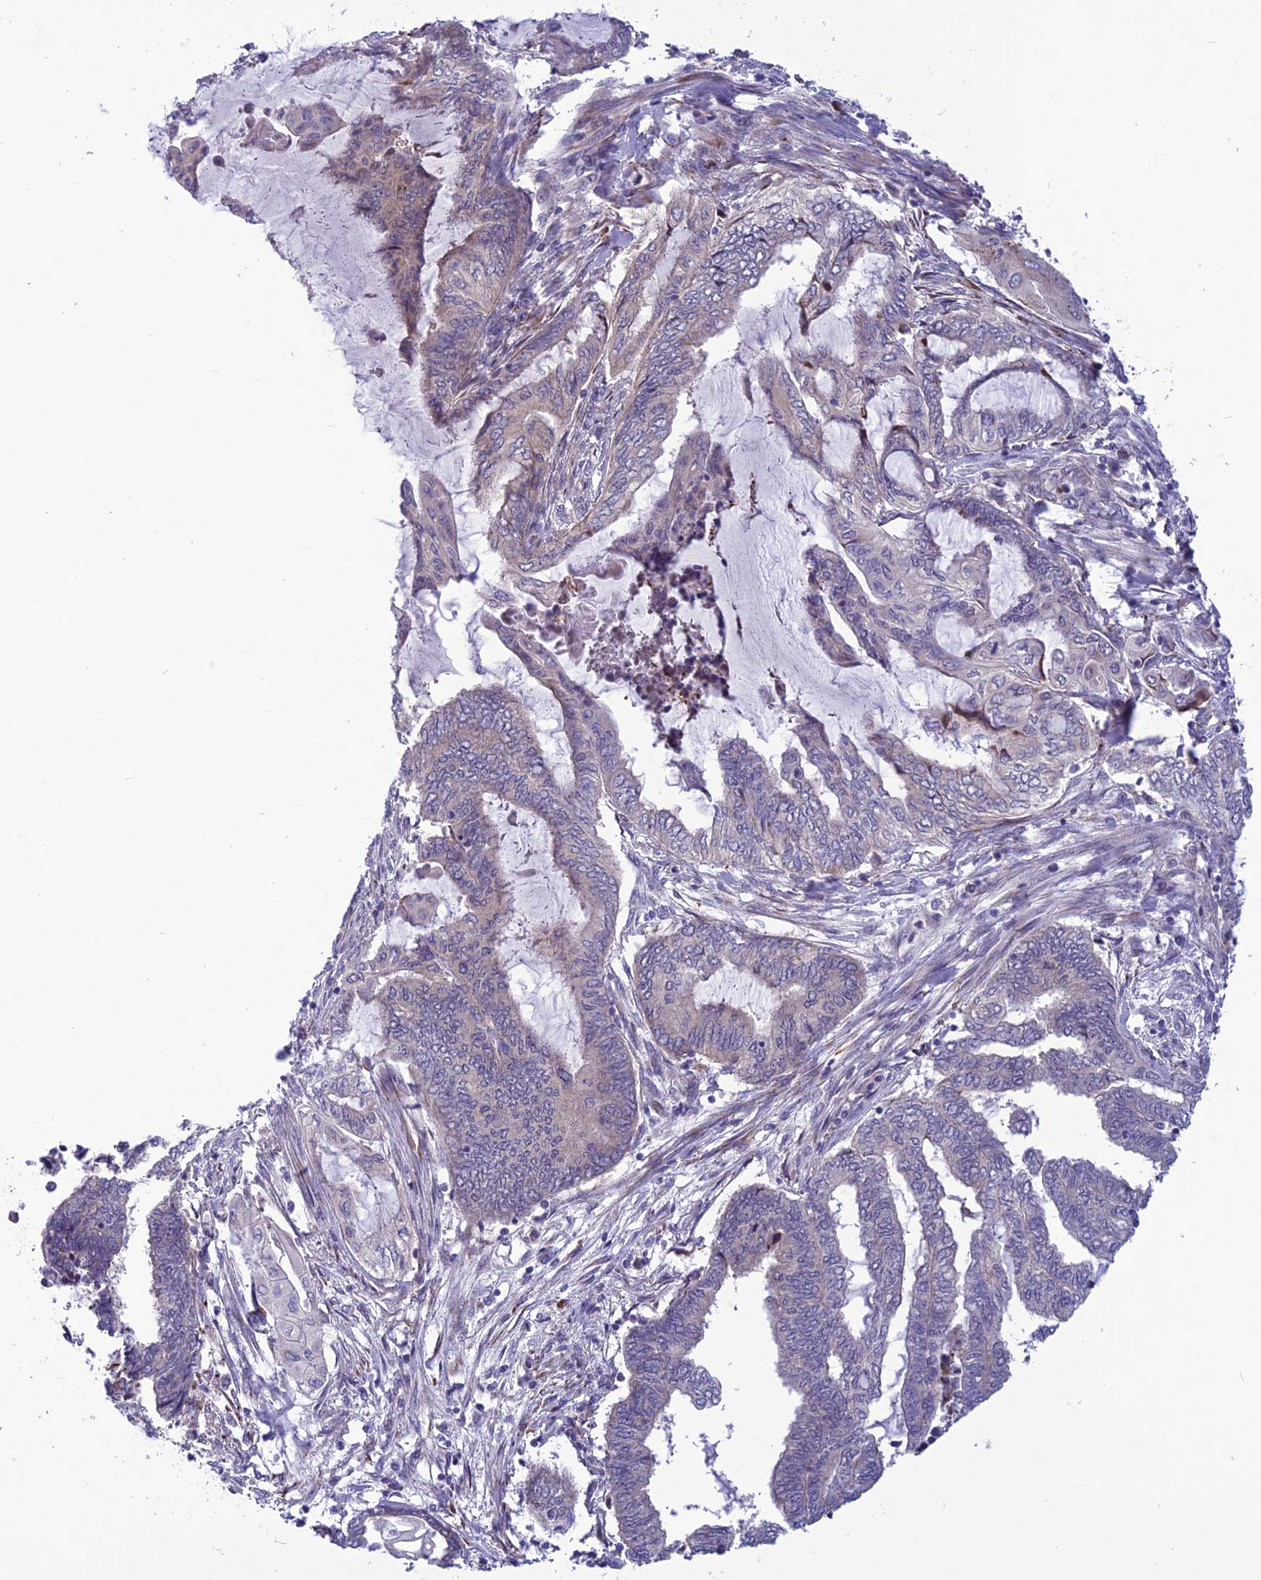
{"staining": {"intensity": "negative", "quantity": "none", "location": "none"}, "tissue": "endometrial cancer", "cell_type": "Tumor cells", "image_type": "cancer", "snomed": [{"axis": "morphology", "description": "Adenocarcinoma, NOS"}, {"axis": "topography", "description": "Uterus"}, {"axis": "topography", "description": "Endometrium"}], "caption": "The immunohistochemistry (IHC) image has no significant staining in tumor cells of endometrial adenocarcinoma tissue. Brightfield microscopy of immunohistochemistry (IHC) stained with DAB (brown) and hematoxylin (blue), captured at high magnification.", "gene": "PSMF1", "patient": {"sex": "female", "age": 70}}